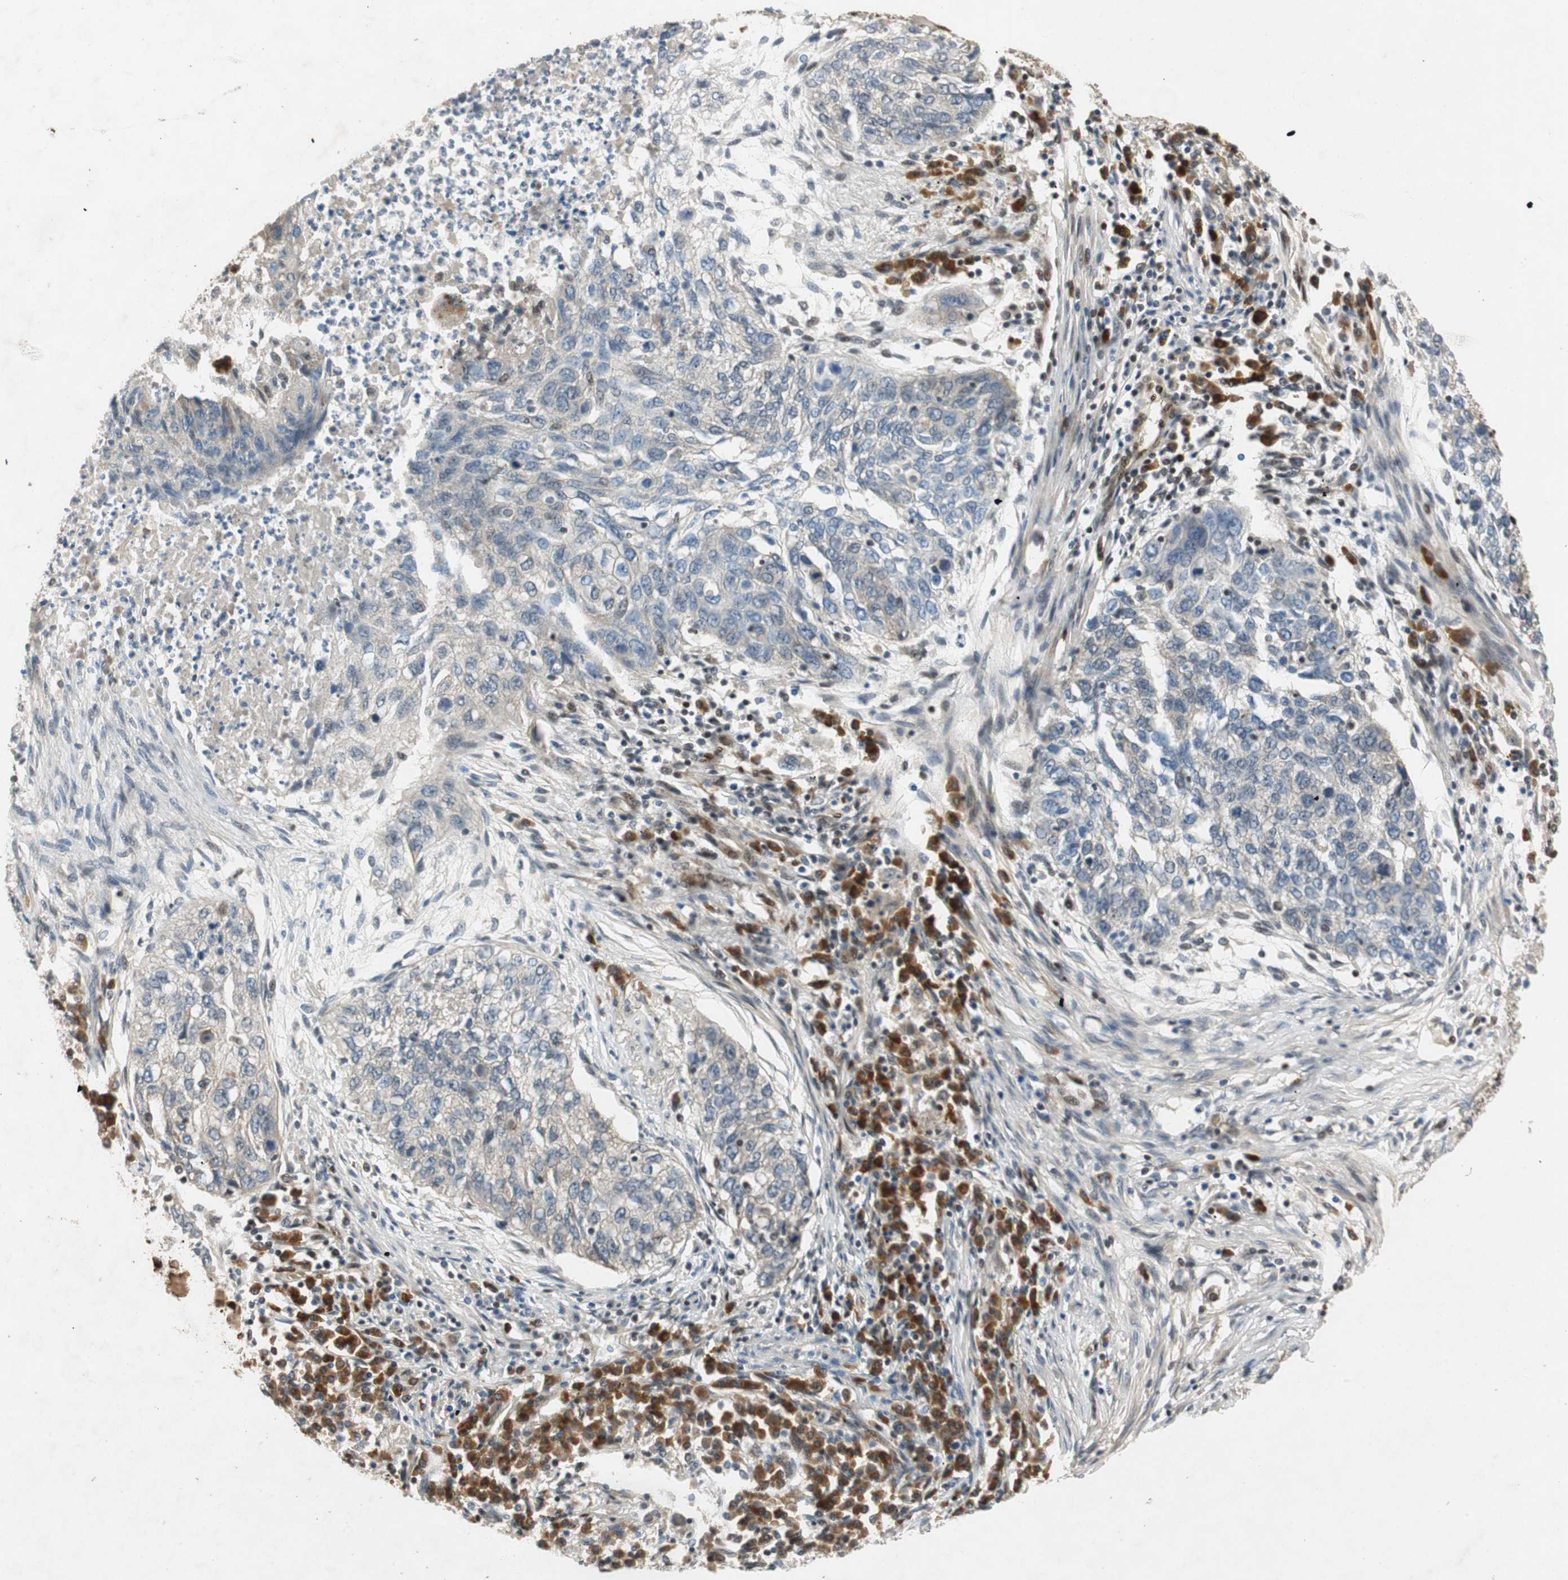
{"staining": {"intensity": "negative", "quantity": "none", "location": "none"}, "tissue": "lung cancer", "cell_type": "Tumor cells", "image_type": "cancer", "snomed": [{"axis": "morphology", "description": "Squamous cell carcinoma, NOS"}, {"axis": "topography", "description": "Lung"}], "caption": "Micrograph shows no significant protein staining in tumor cells of lung cancer.", "gene": "NCBP3", "patient": {"sex": "female", "age": 63}}